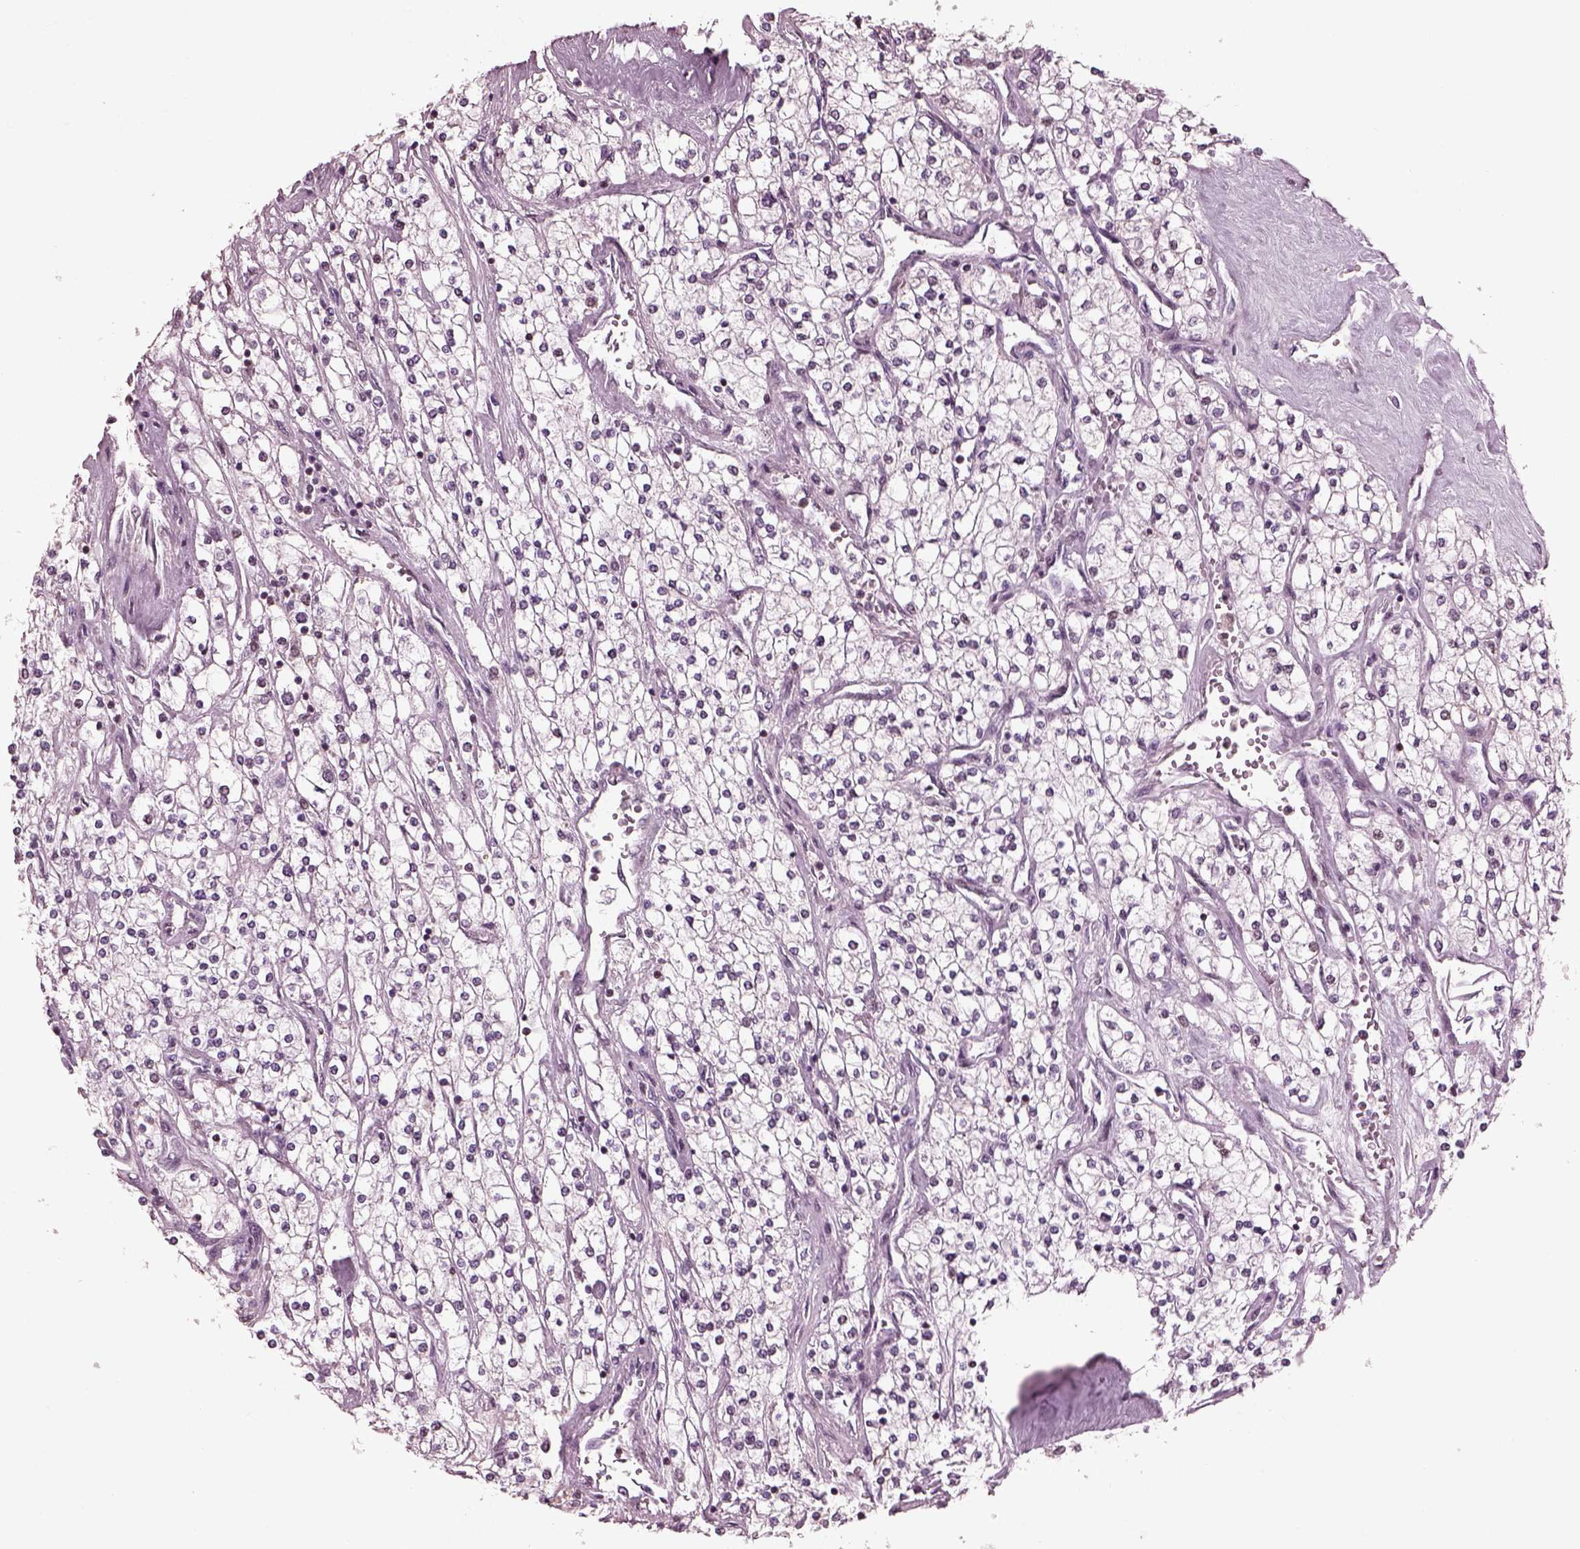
{"staining": {"intensity": "negative", "quantity": "none", "location": "none"}, "tissue": "renal cancer", "cell_type": "Tumor cells", "image_type": "cancer", "snomed": [{"axis": "morphology", "description": "Adenocarcinoma, NOS"}, {"axis": "topography", "description": "Kidney"}], "caption": "High power microscopy photomicrograph of an immunohistochemistry (IHC) photomicrograph of renal cancer (adenocarcinoma), revealing no significant positivity in tumor cells.", "gene": "BFSP1", "patient": {"sex": "male", "age": 80}}